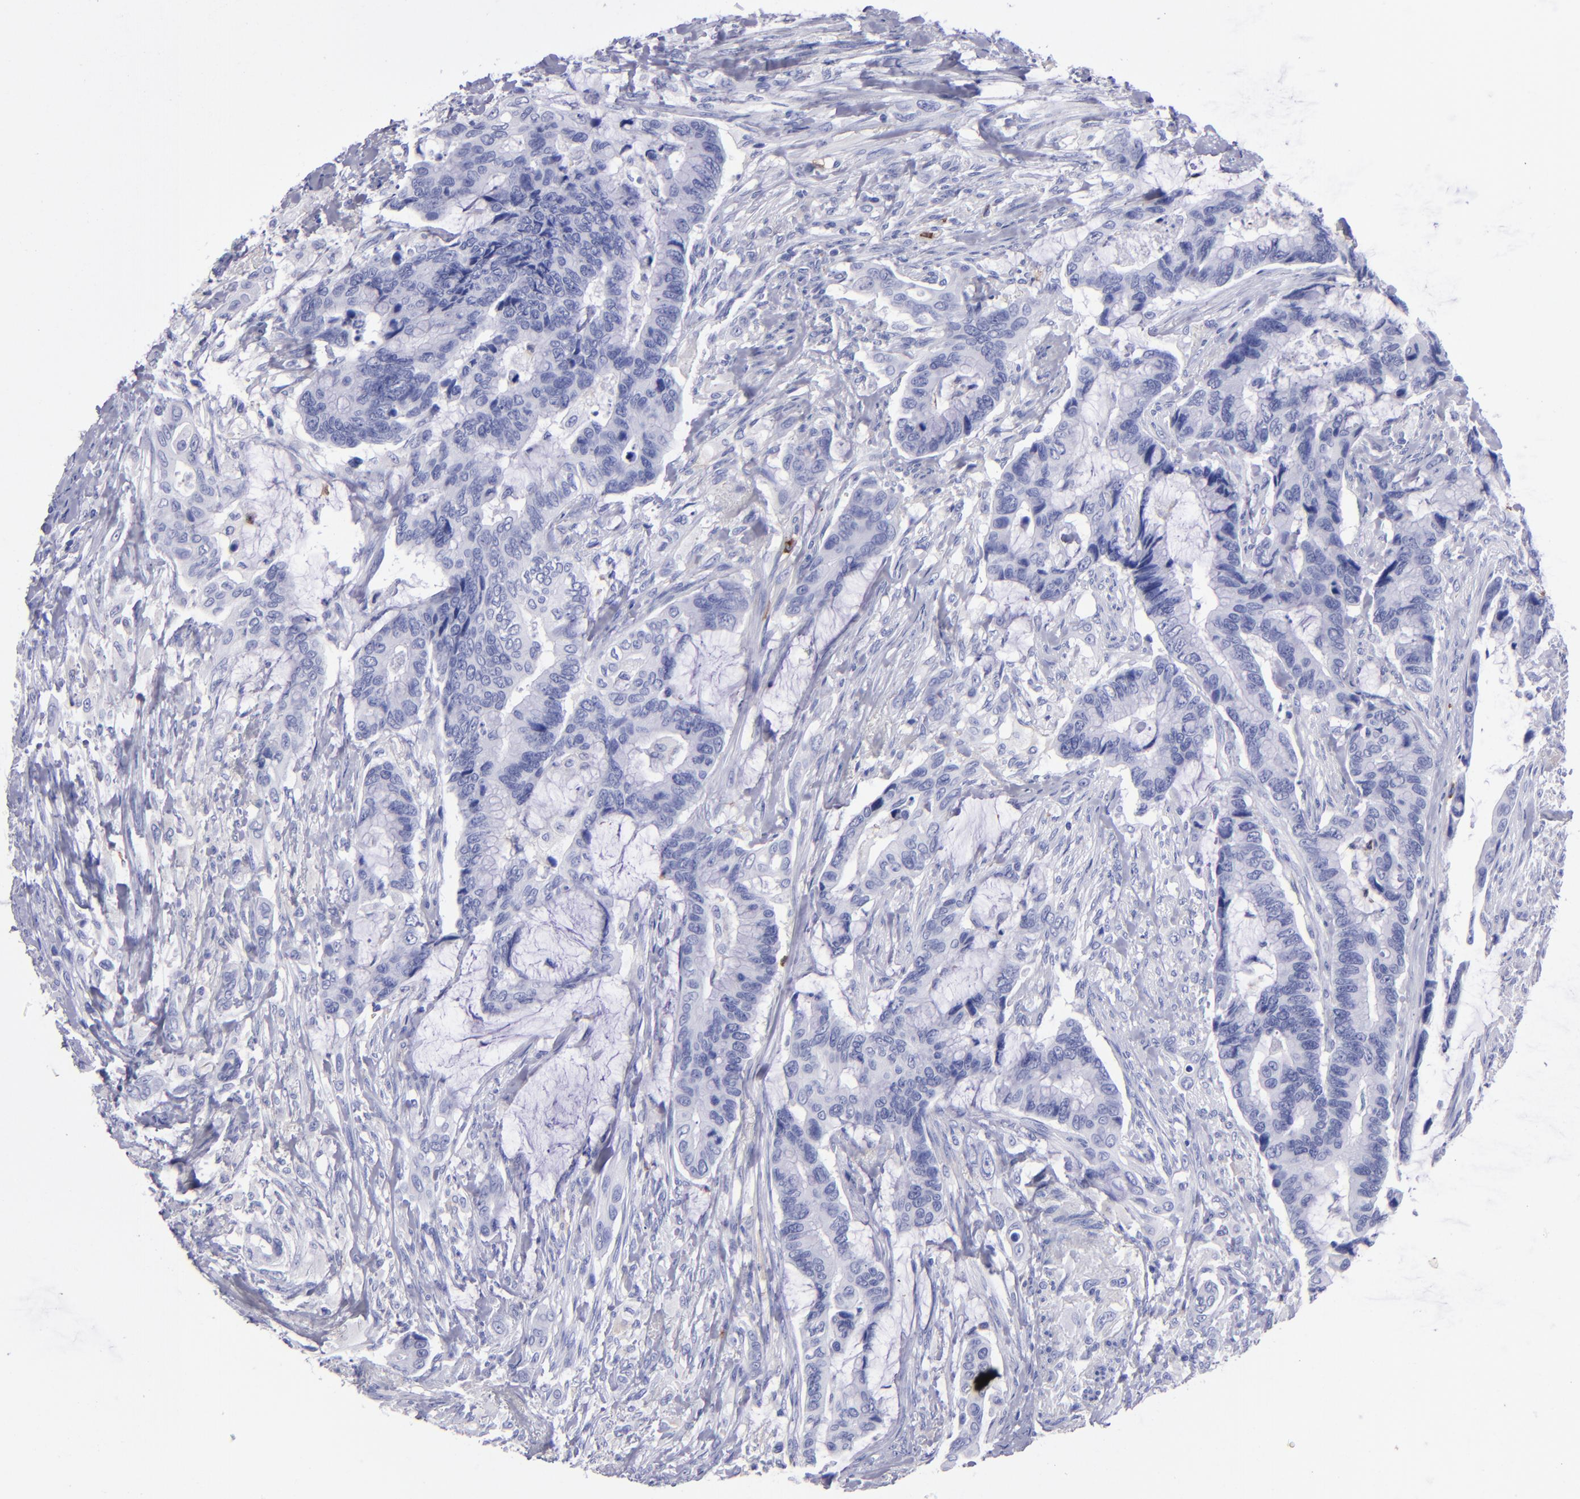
{"staining": {"intensity": "negative", "quantity": "none", "location": "none"}, "tissue": "colorectal cancer", "cell_type": "Tumor cells", "image_type": "cancer", "snomed": [{"axis": "morphology", "description": "Adenocarcinoma, NOS"}, {"axis": "topography", "description": "Rectum"}], "caption": "IHC of human colorectal cancer demonstrates no positivity in tumor cells. Nuclei are stained in blue.", "gene": "CR1", "patient": {"sex": "female", "age": 59}}